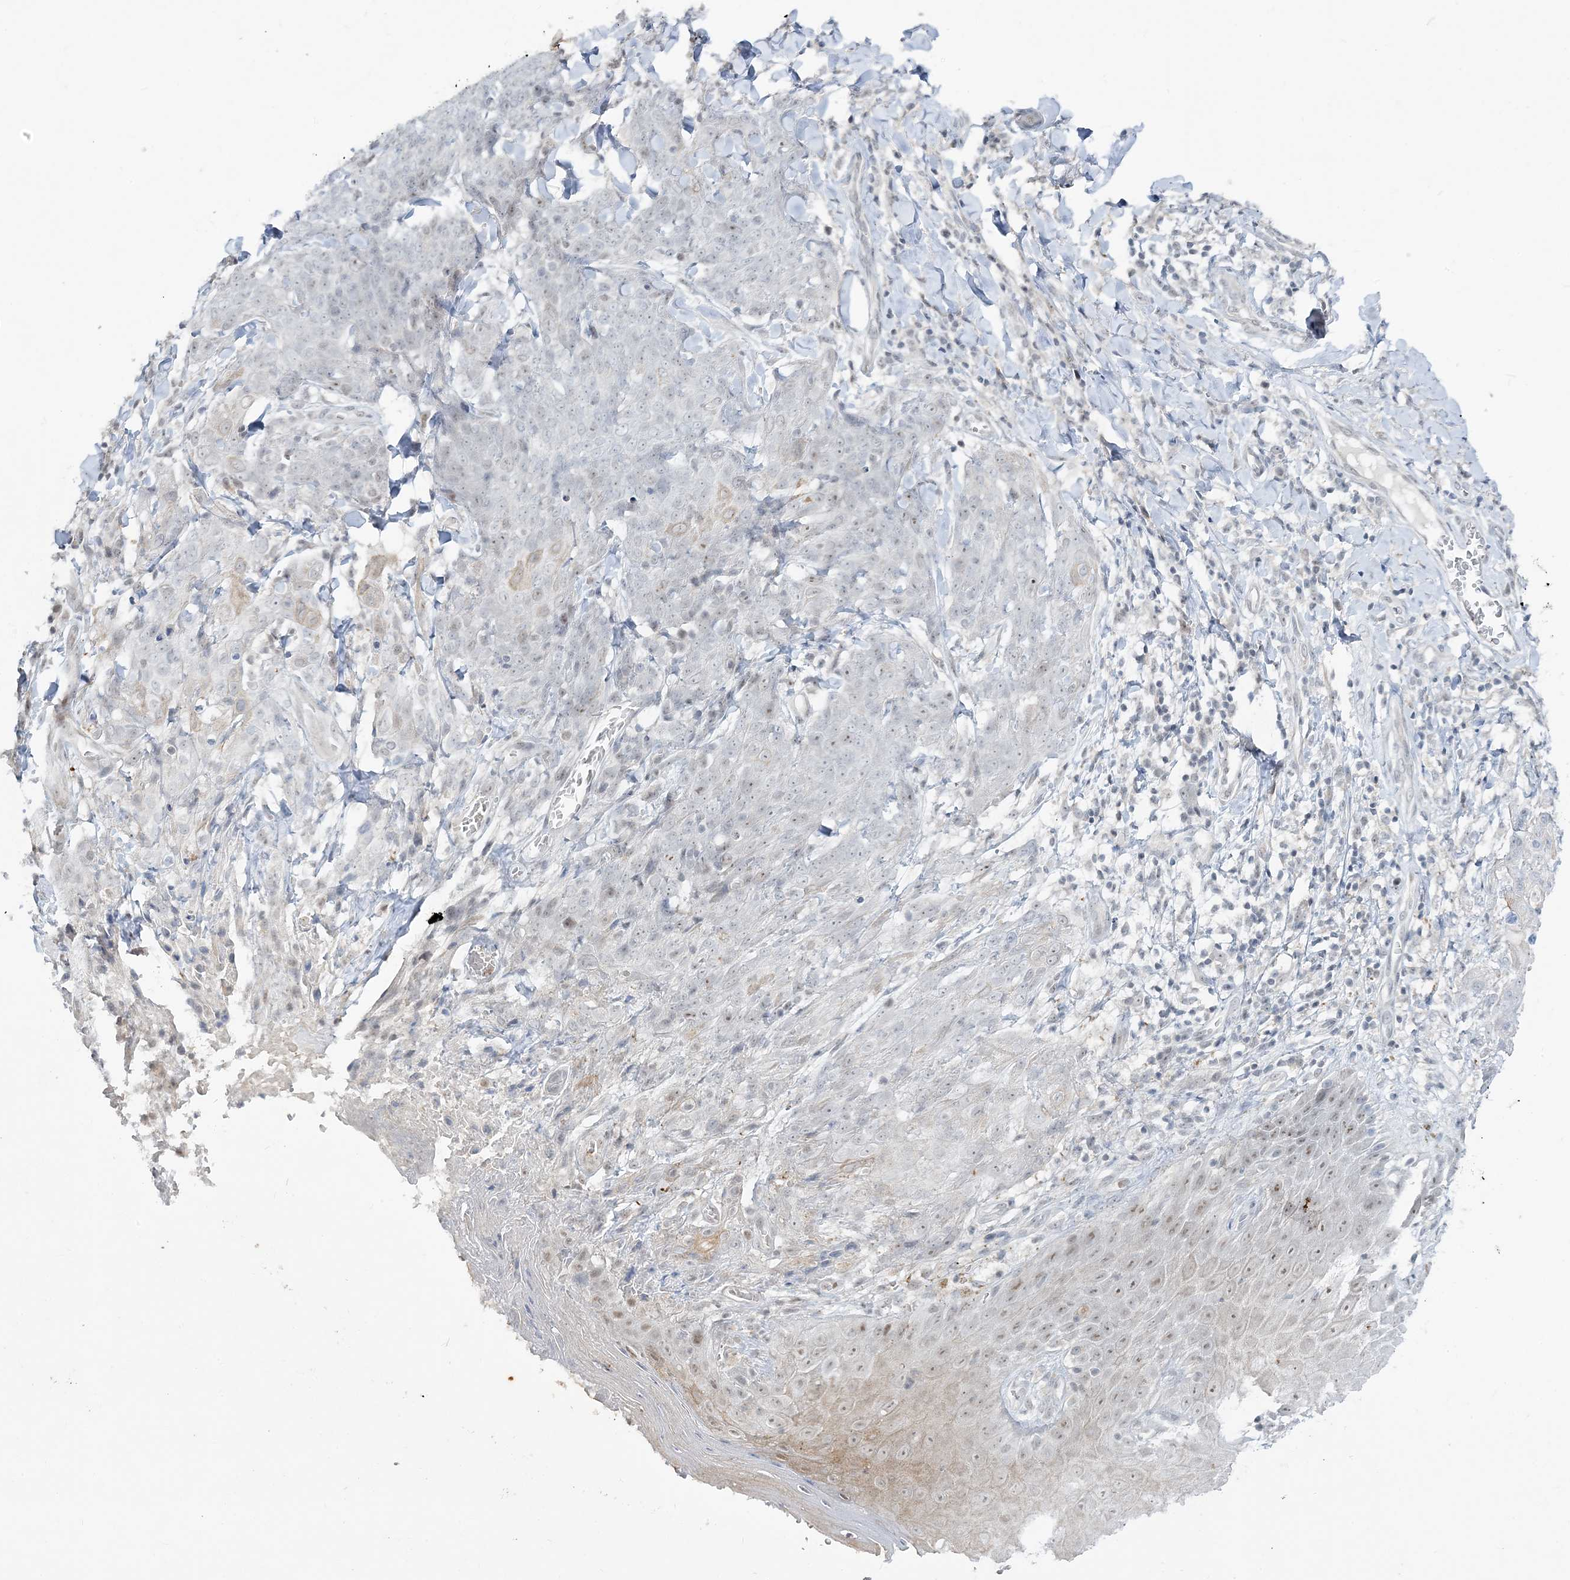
{"staining": {"intensity": "weak", "quantity": "<25%", "location": "cytoplasmic/membranous,nuclear"}, "tissue": "skin cancer", "cell_type": "Tumor cells", "image_type": "cancer", "snomed": [{"axis": "morphology", "description": "Squamous cell carcinoma, NOS"}, {"axis": "topography", "description": "Skin"}, {"axis": "topography", "description": "Vulva"}], "caption": "Squamous cell carcinoma (skin) was stained to show a protein in brown. There is no significant staining in tumor cells.", "gene": "LEXM", "patient": {"sex": "female", "age": 85}}